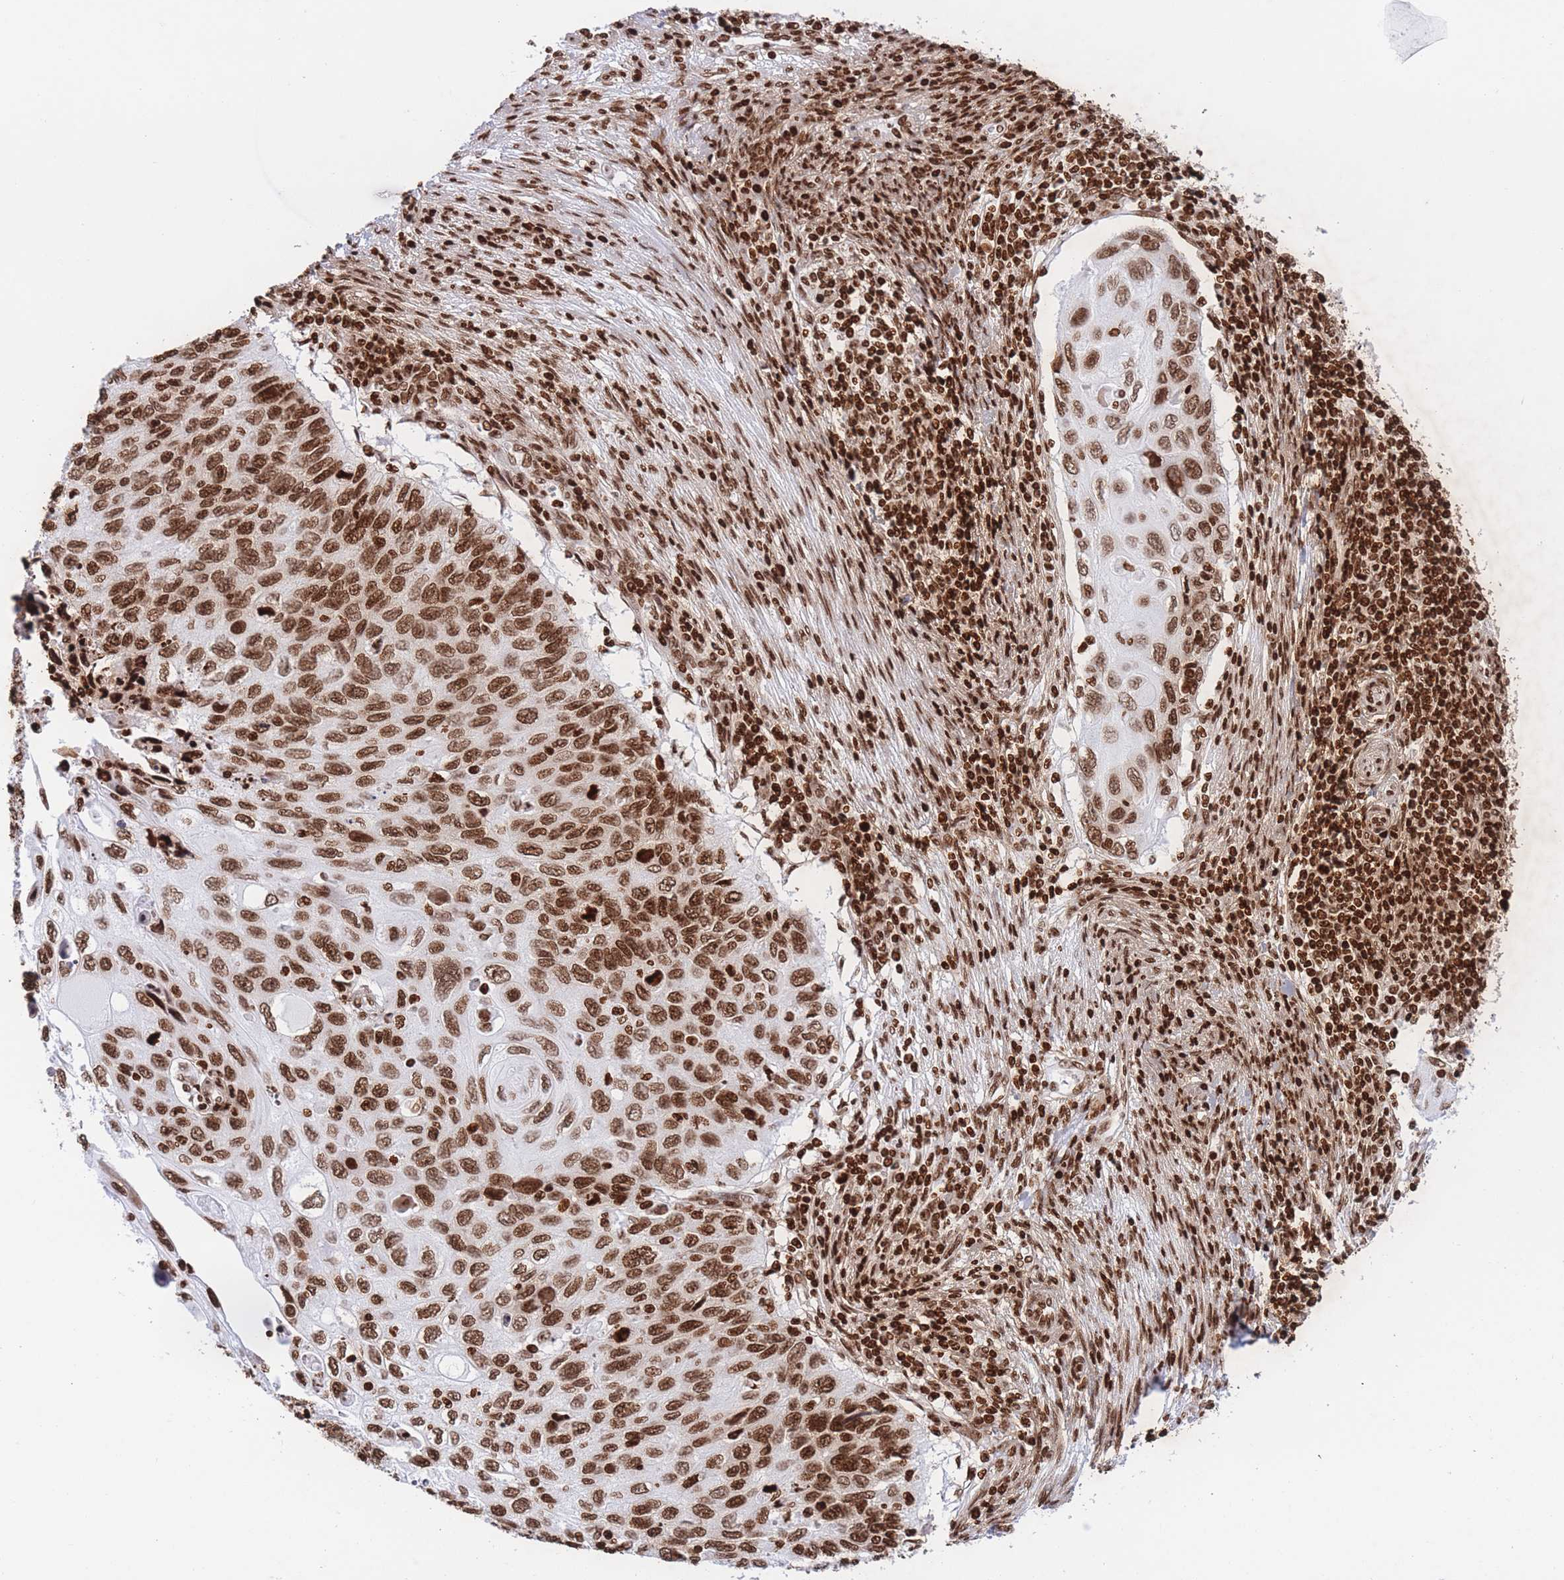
{"staining": {"intensity": "moderate", "quantity": ">75%", "location": "nuclear"}, "tissue": "cervical cancer", "cell_type": "Tumor cells", "image_type": "cancer", "snomed": [{"axis": "morphology", "description": "Squamous cell carcinoma, NOS"}, {"axis": "topography", "description": "Cervix"}], "caption": "Cervical cancer stained with immunohistochemistry (IHC) exhibits moderate nuclear expression in about >75% of tumor cells.", "gene": "H2BC11", "patient": {"sex": "female", "age": 70}}